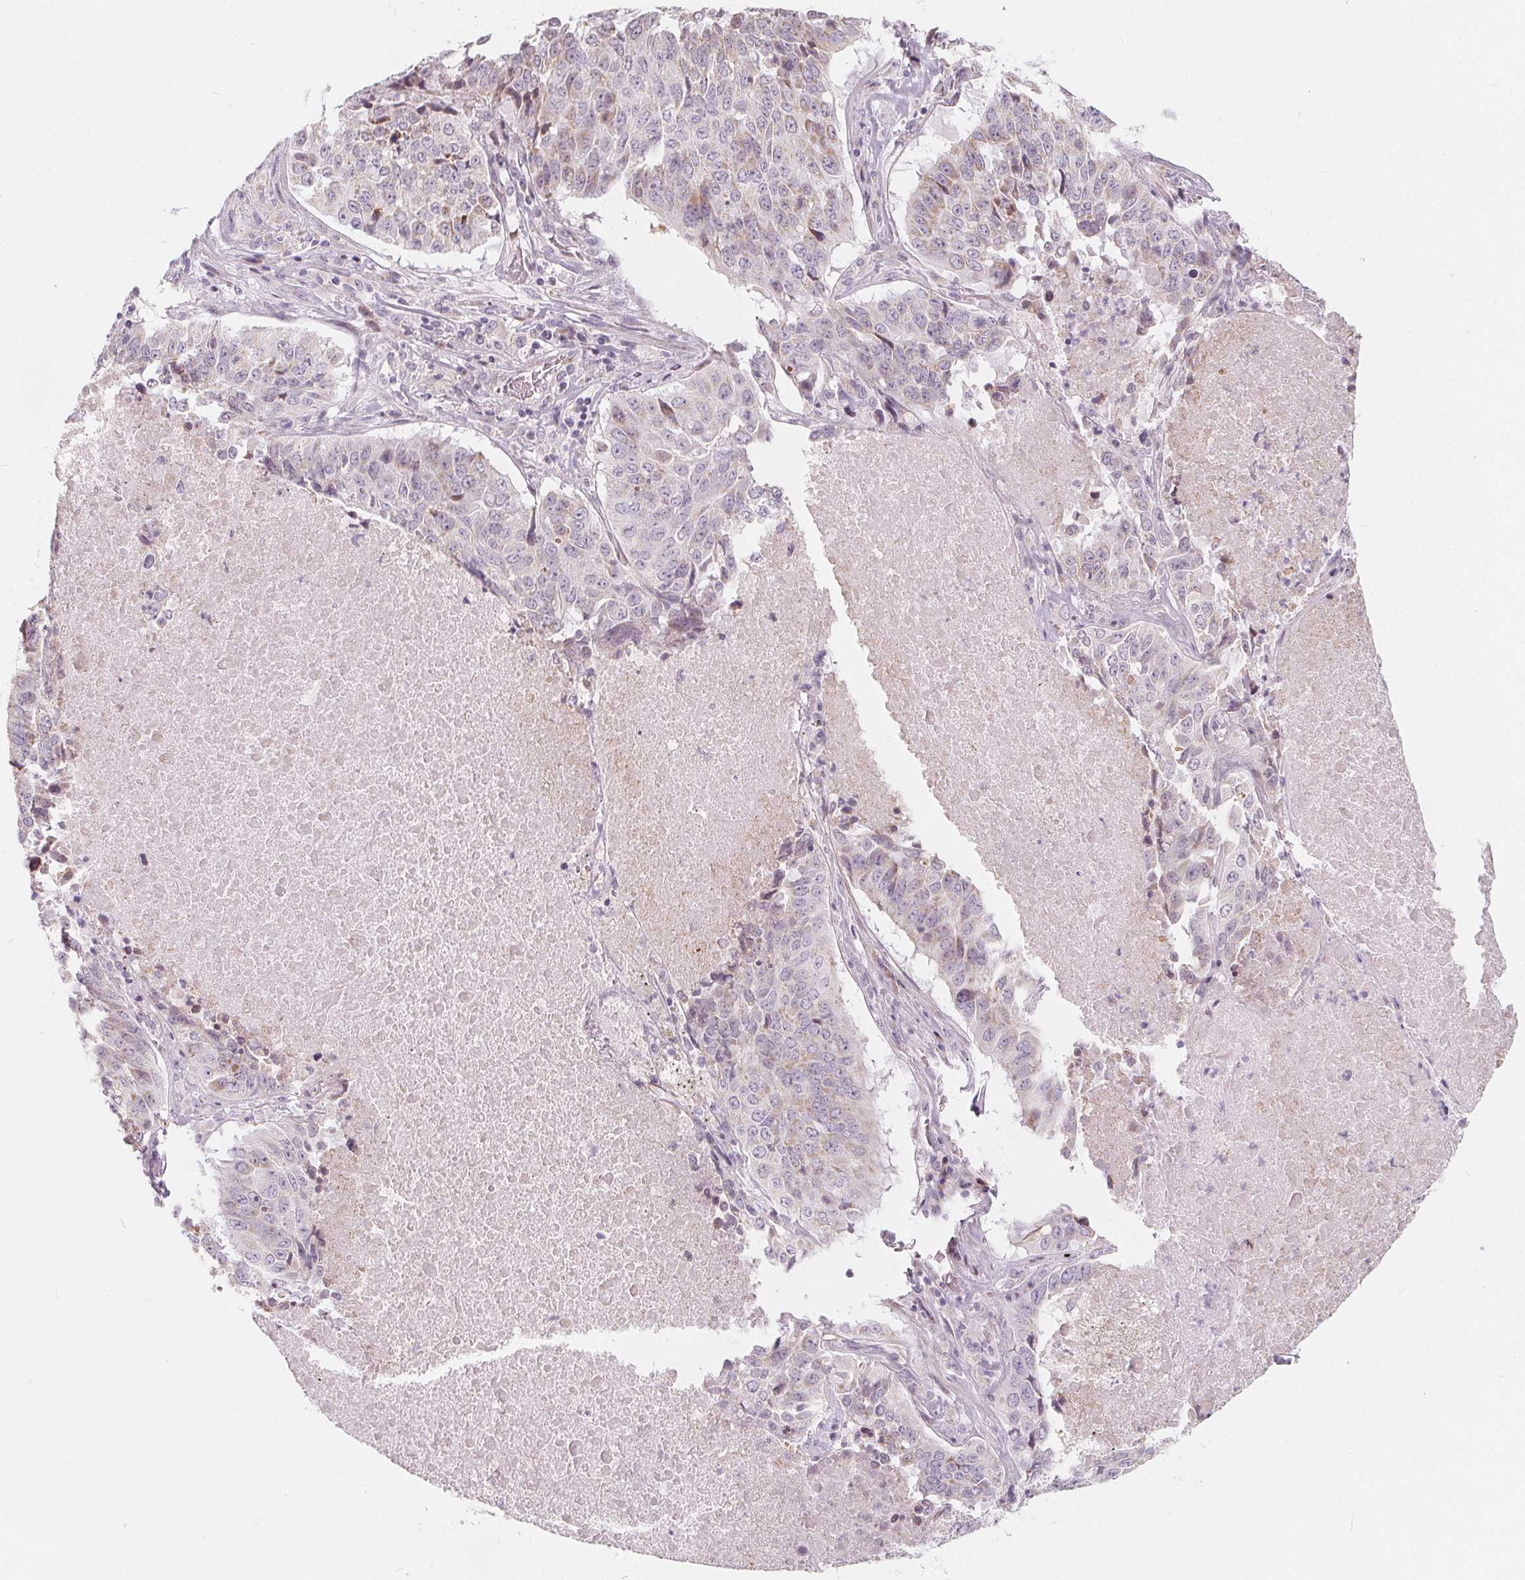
{"staining": {"intensity": "weak", "quantity": "<25%", "location": "cytoplasmic/membranous"}, "tissue": "lung cancer", "cell_type": "Tumor cells", "image_type": "cancer", "snomed": [{"axis": "morphology", "description": "Normal tissue, NOS"}, {"axis": "morphology", "description": "Squamous cell carcinoma, NOS"}, {"axis": "topography", "description": "Bronchus"}, {"axis": "topography", "description": "Lung"}], "caption": "Lung squamous cell carcinoma was stained to show a protein in brown. There is no significant positivity in tumor cells. The staining is performed using DAB brown chromogen with nuclei counter-stained in using hematoxylin.", "gene": "NUP210L", "patient": {"sex": "male", "age": 64}}